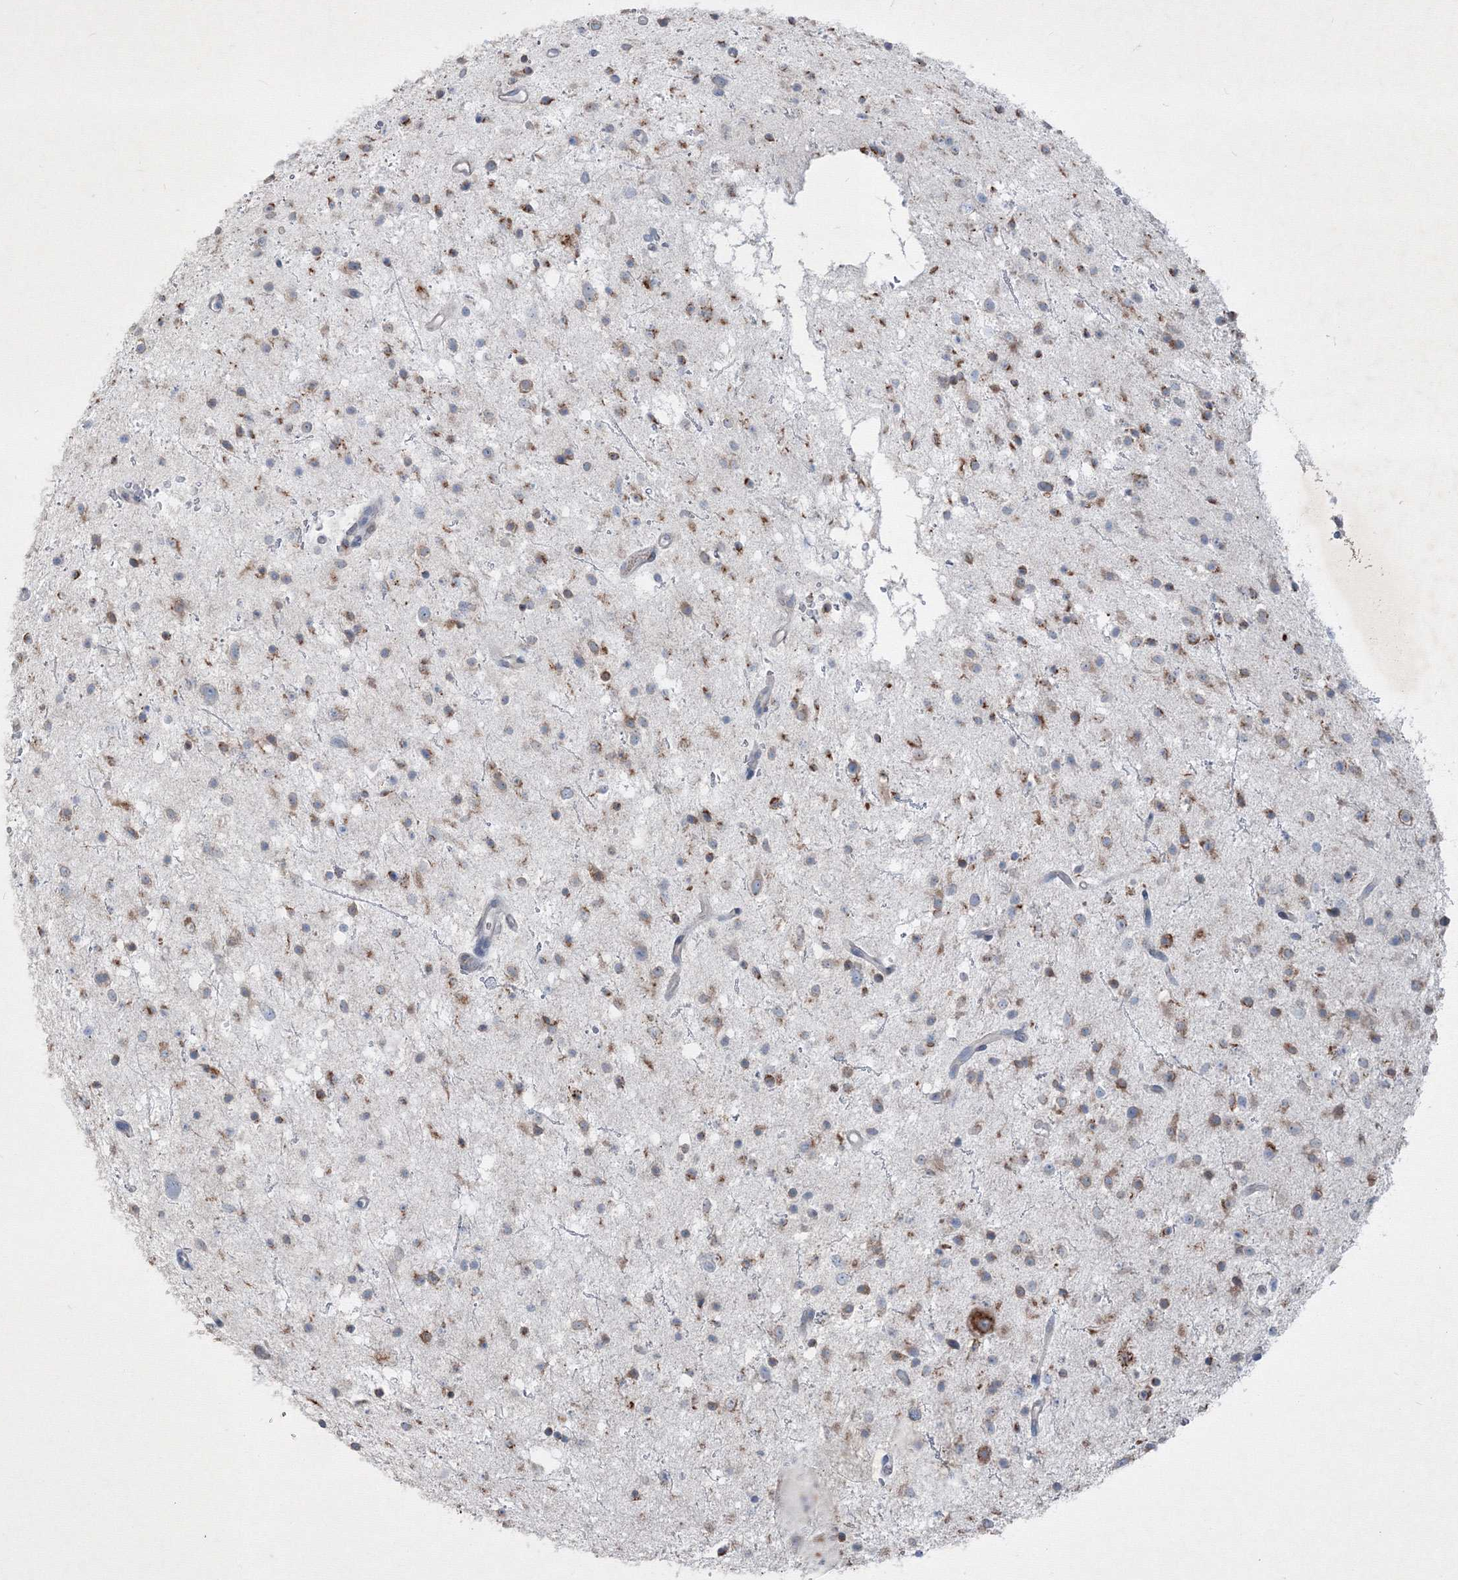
{"staining": {"intensity": "moderate", "quantity": "<25%", "location": "cytoplasmic/membranous"}, "tissue": "glioma", "cell_type": "Tumor cells", "image_type": "cancer", "snomed": [{"axis": "morphology", "description": "Glioma, malignant, Low grade"}, {"axis": "topography", "description": "Brain"}], "caption": "A high-resolution photomicrograph shows immunohistochemistry (IHC) staining of malignant glioma (low-grade), which shows moderate cytoplasmic/membranous expression in about <25% of tumor cells. (DAB IHC, brown staining for protein, blue staining for nuclei).", "gene": "IFNAR1", "patient": {"sex": "female", "age": 37}}